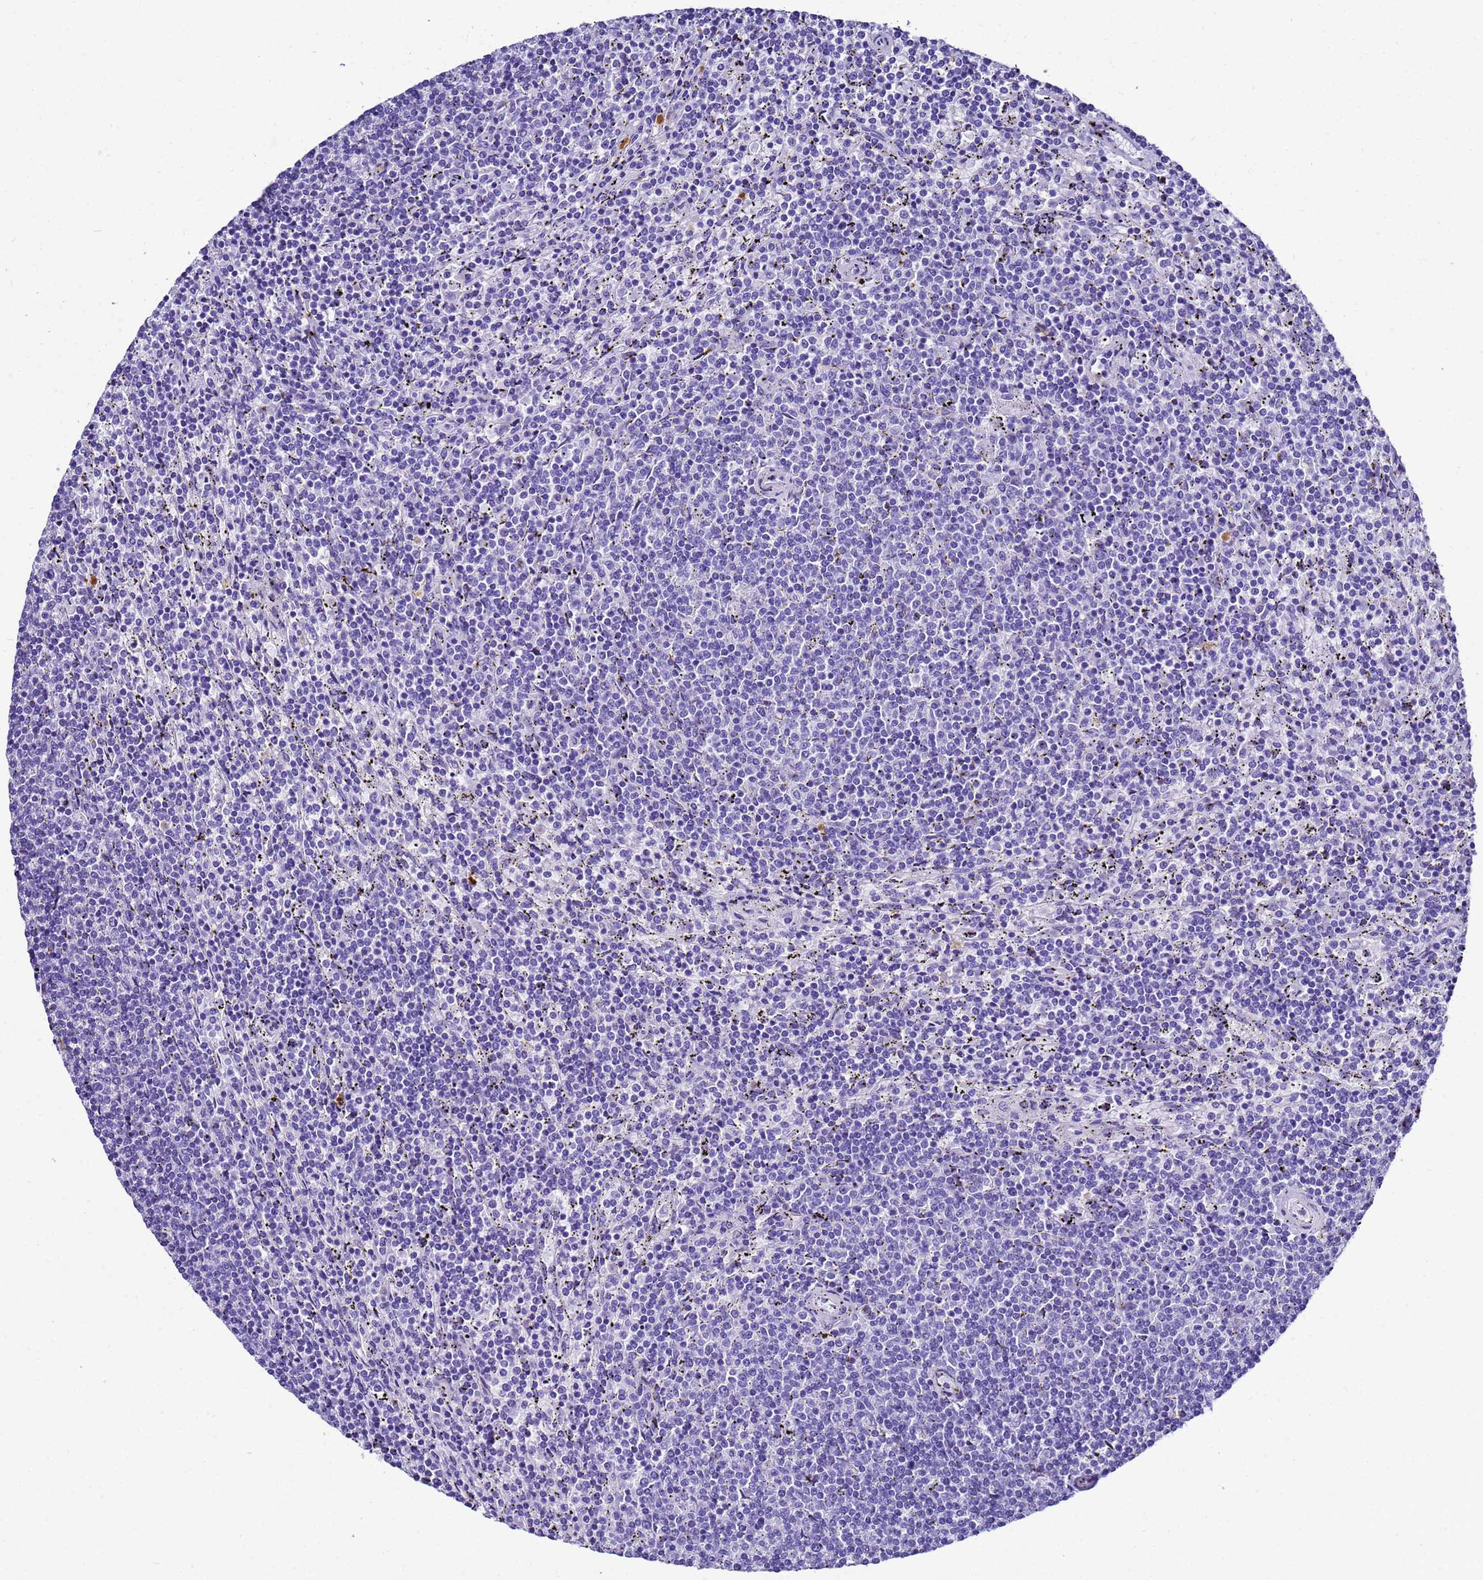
{"staining": {"intensity": "negative", "quantity": "none", "location": "none"}, "tissue": "lymphoma", "cell_type": "Tumor cells", "image_type": "cancer", "snomed": [{"axis": "morphology", "description": "Malignant lymphoma, non-Hodgkin's type, Low grade"}, {"axis": "topography", "description": "Spleen"}], "caption": "The histopathology image shows no staining of tumor cells in low-grade malignant lymphoma, non-Hodgkin's type.", "gene": "UGT2B10", "patient": {"sex": "female", "age": 50}}